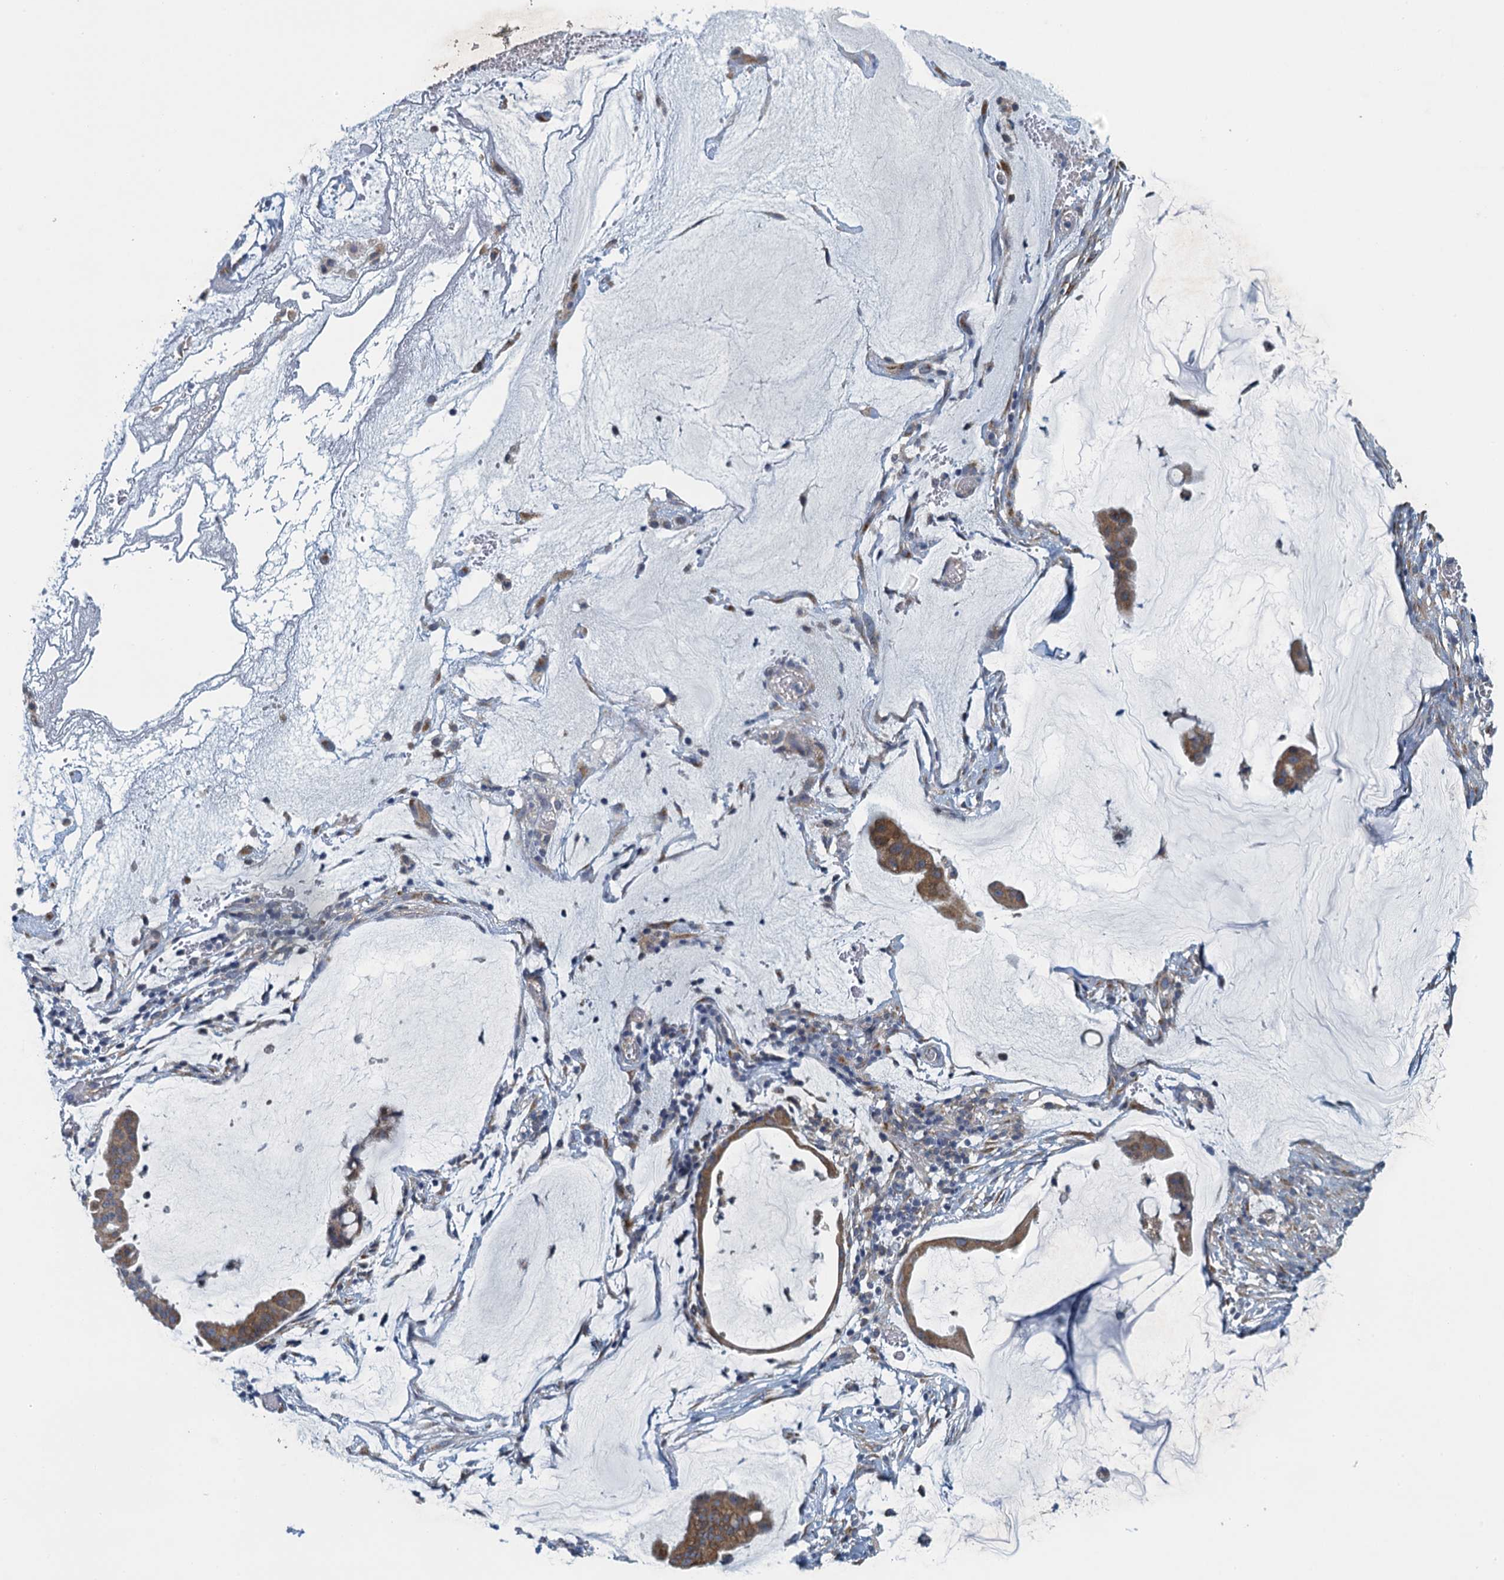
{"staining": {"intensity": "moderate", "quantity": ">75%", "location": "cytoplasmic/membranous"}, "tissue": "ovarian cancer", "cell_type": "Tumor cells", "image_type": "cancer", "snomed": [{"axis": "morphology", "description": "Cystadenocarcinoma, mucinous, NOS"}, {"axis": "topography", "description": "Ovary"}], "caption": "There is medium levels of moderate cytoplasmic/membranous expression in tumor cells of ovarian cancer, as demonstrated by immunohistochemical staining (brown color).", "gene": "ALG2", "patient": {"sex": "female", "age": 73}}